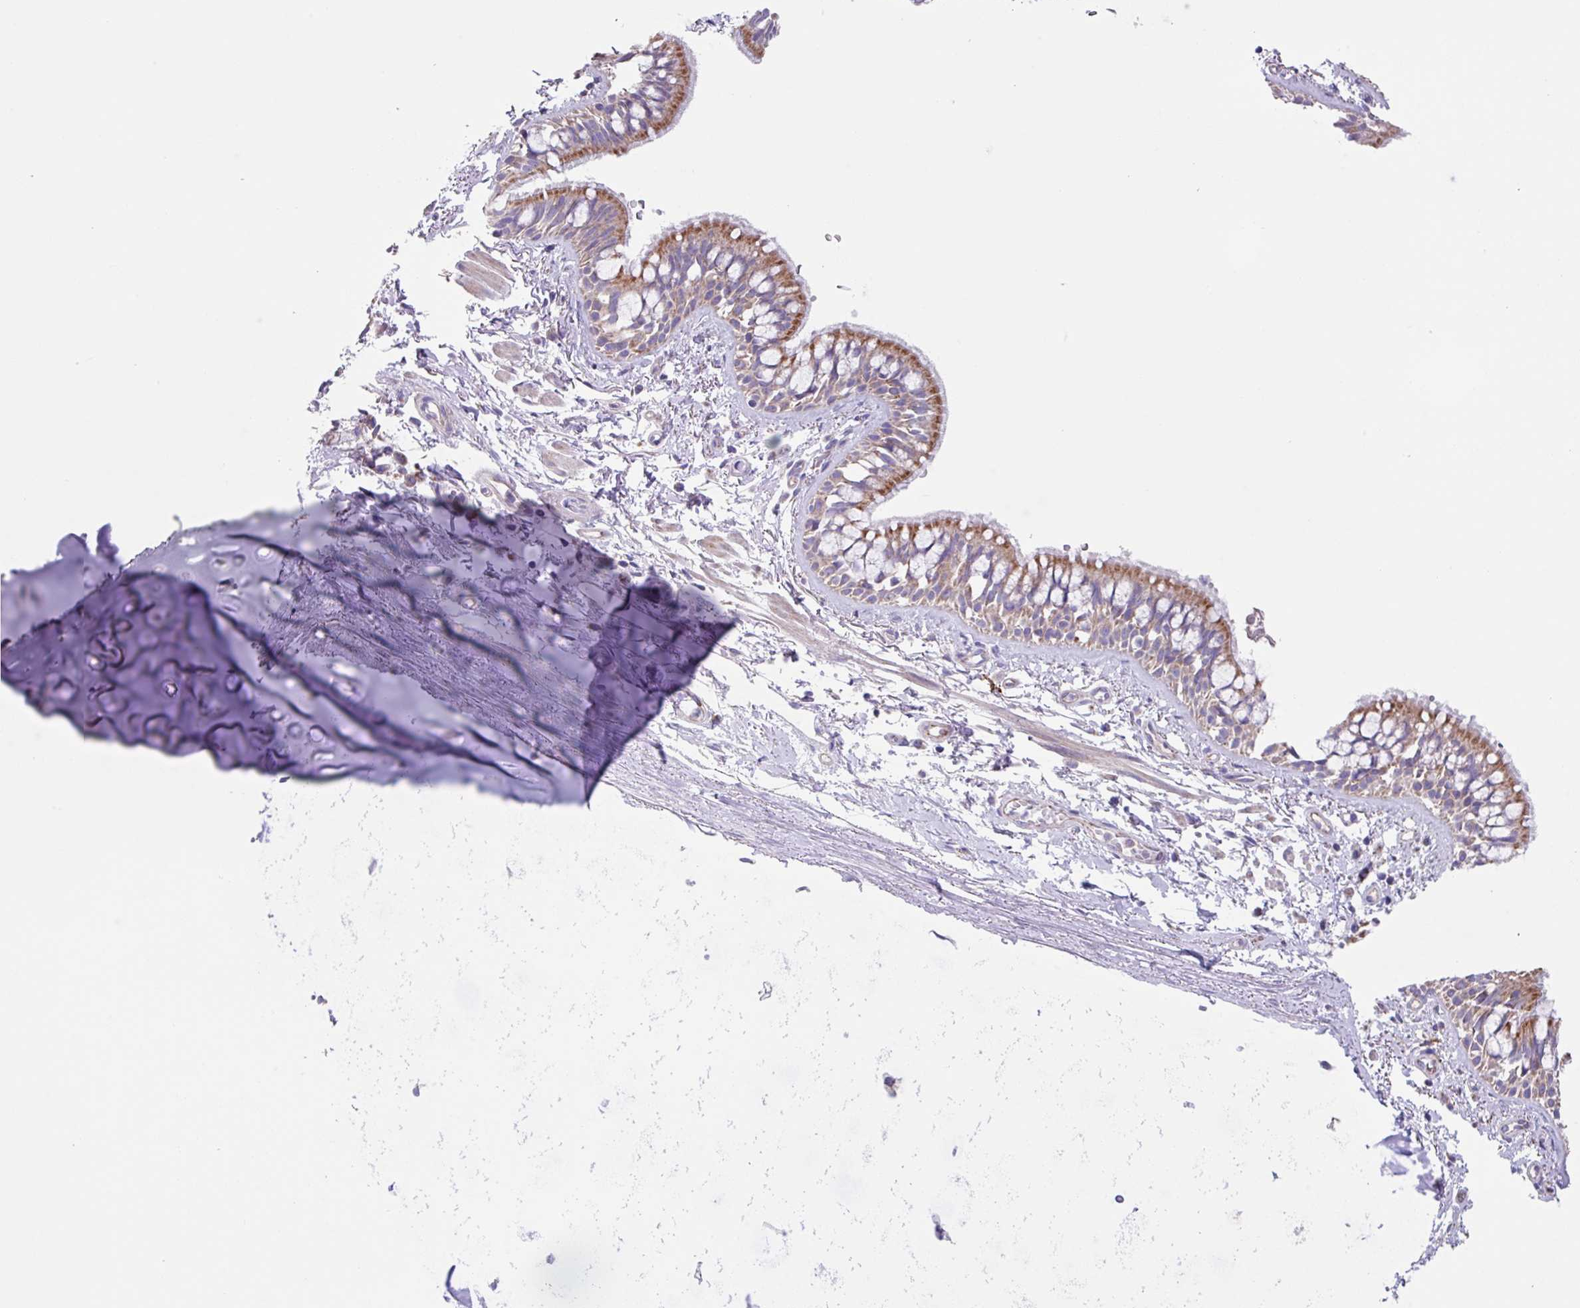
{"staining": {"intensity": "strong", "quantity": "25%-75%", "location": "cytoplasmic/membranous"}, "tissue": "bronchus", "cell_type": "Respiratory epithelial cells", "image_type": "normal", "snomed": [{"axis": "morphology", "description": "Normal tissue, NOS"}, {"axis": "topography", "description": "Lymph node"}, {"axis": "topography", "description": "Cartilage tissue"}, {"axis": "topography", "description": "Bronchus"}], "caption": "Respiratory epithelial cells show strong cytoplasmic/membranous staining in about 25%-75% of cells in normal bronchus. (Brightfield microscopy of DAB IHC at high magnification).", "gene": "OTULIN", "patient": {"sex": "female", "age": 70}}